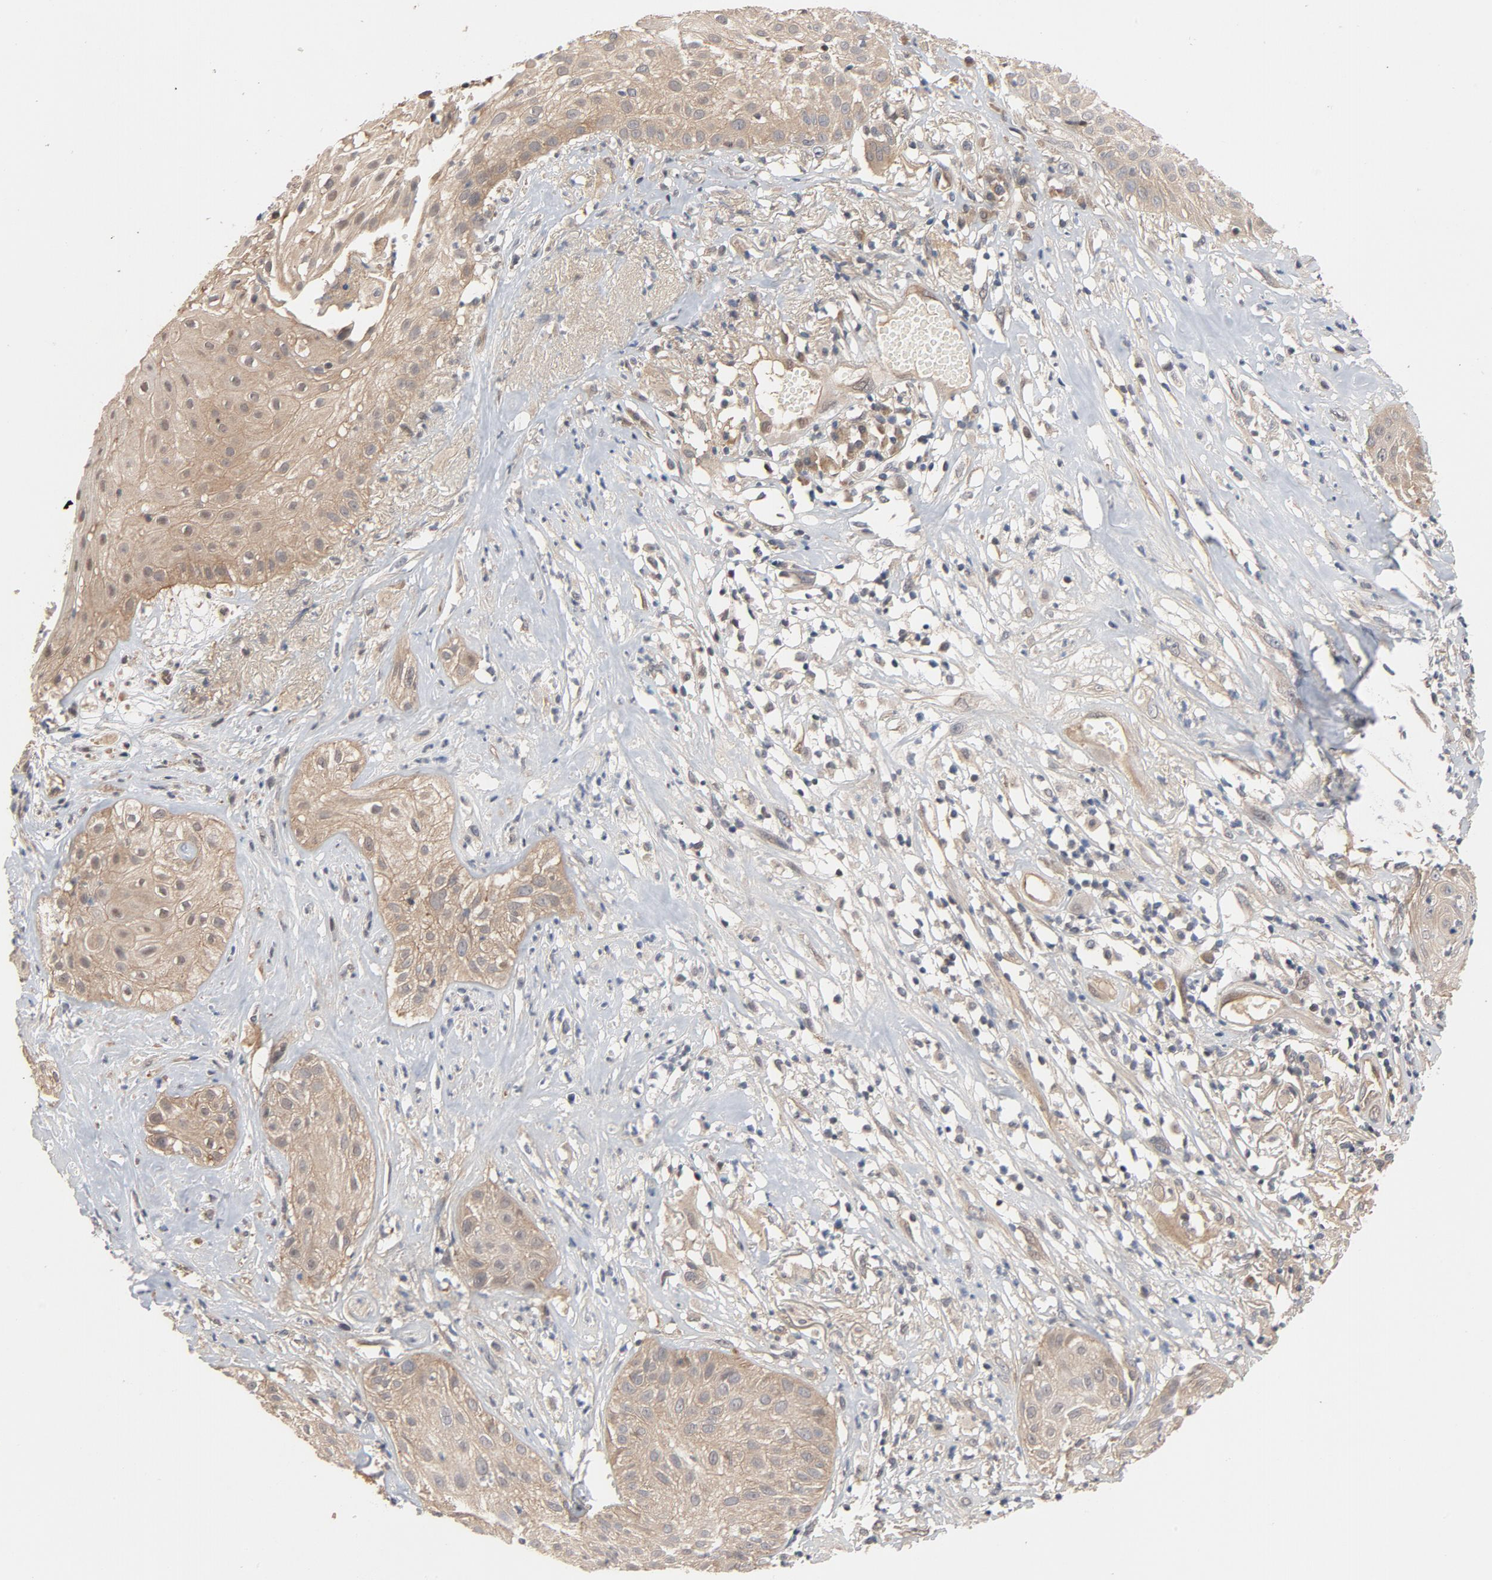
{"staining": {"intensity": "weak", "quantity": ">75%", "location": "cytoplasmic/membranous"}, "tissue": "skin cancer", "cell_type": "Tumor cells", "image_type": "cancer", "snomed": [{"axis": "morphology", "description": "Squamous cell carcinoma, NOS"}, {"axis": "topography", "description": "Skin"}], "caption": "Immunohistochemical staining of squamous cell carcinoma (skin) shows low levels of weak cytoplasmic/membranous protein expression in approximately >75% of tumor cells. Immunohistochemistry stains the protein in brown and the nuclei are stained blue.", "gene": "PITPNM2", "patient": {"sex": "male", "age": 65}}